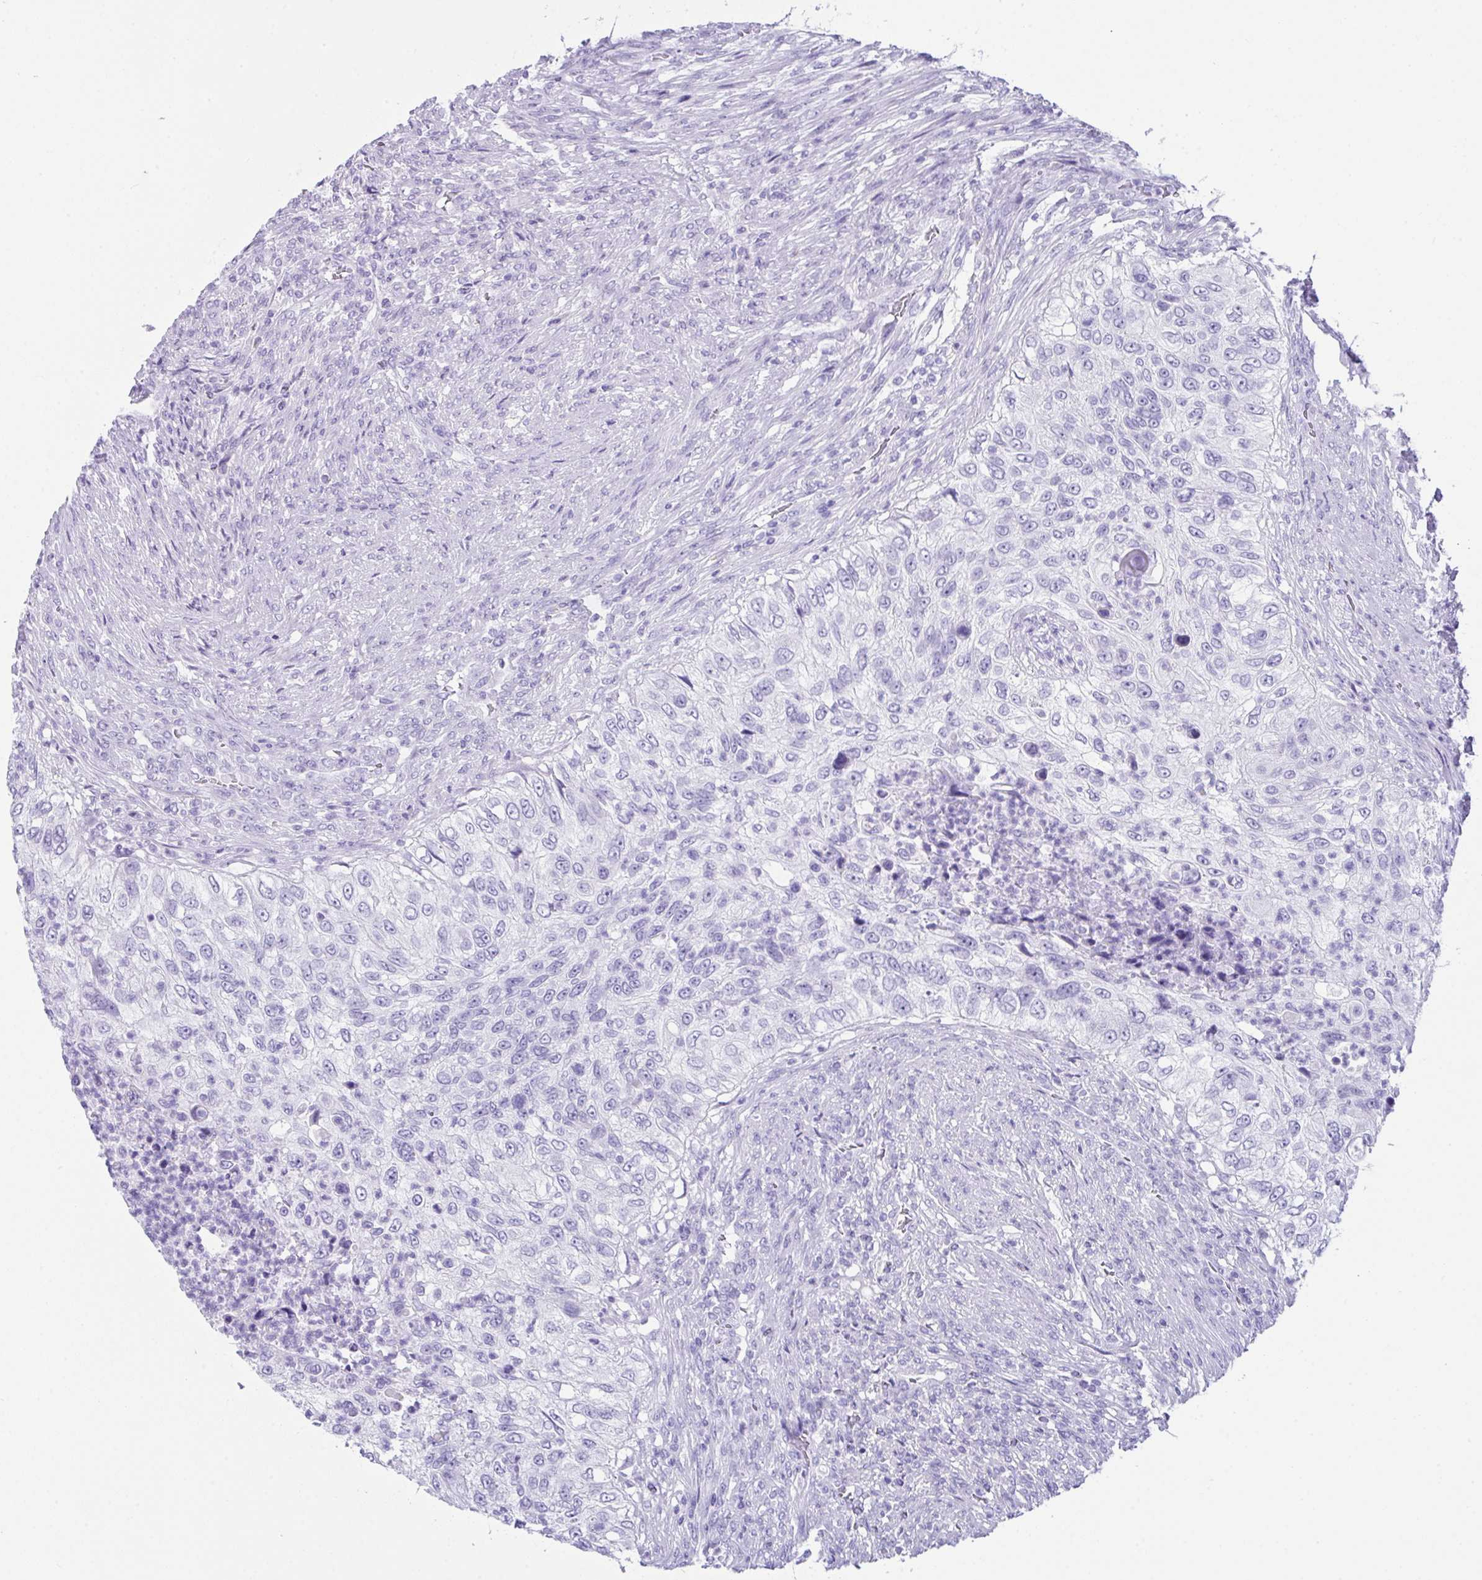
{"staining": {"intensity": "negative", "quantity": "none", "location": "none"}, "tissue": "urothelial cancer", "cell_type": "Tumor cells", "image_type": "cancer", "snomed": [{"axis": "morphology", "description": "Urothelial carcinoma, High grade"}, {"axis": "topography", "description": "Urinary bladder"}], "caption": "IHC of human urothelial carcinoma (high-grade) displays no staining in tumor cells.", "gene": "LGALS4", "patient": {"sex": "female", "age": 60}}